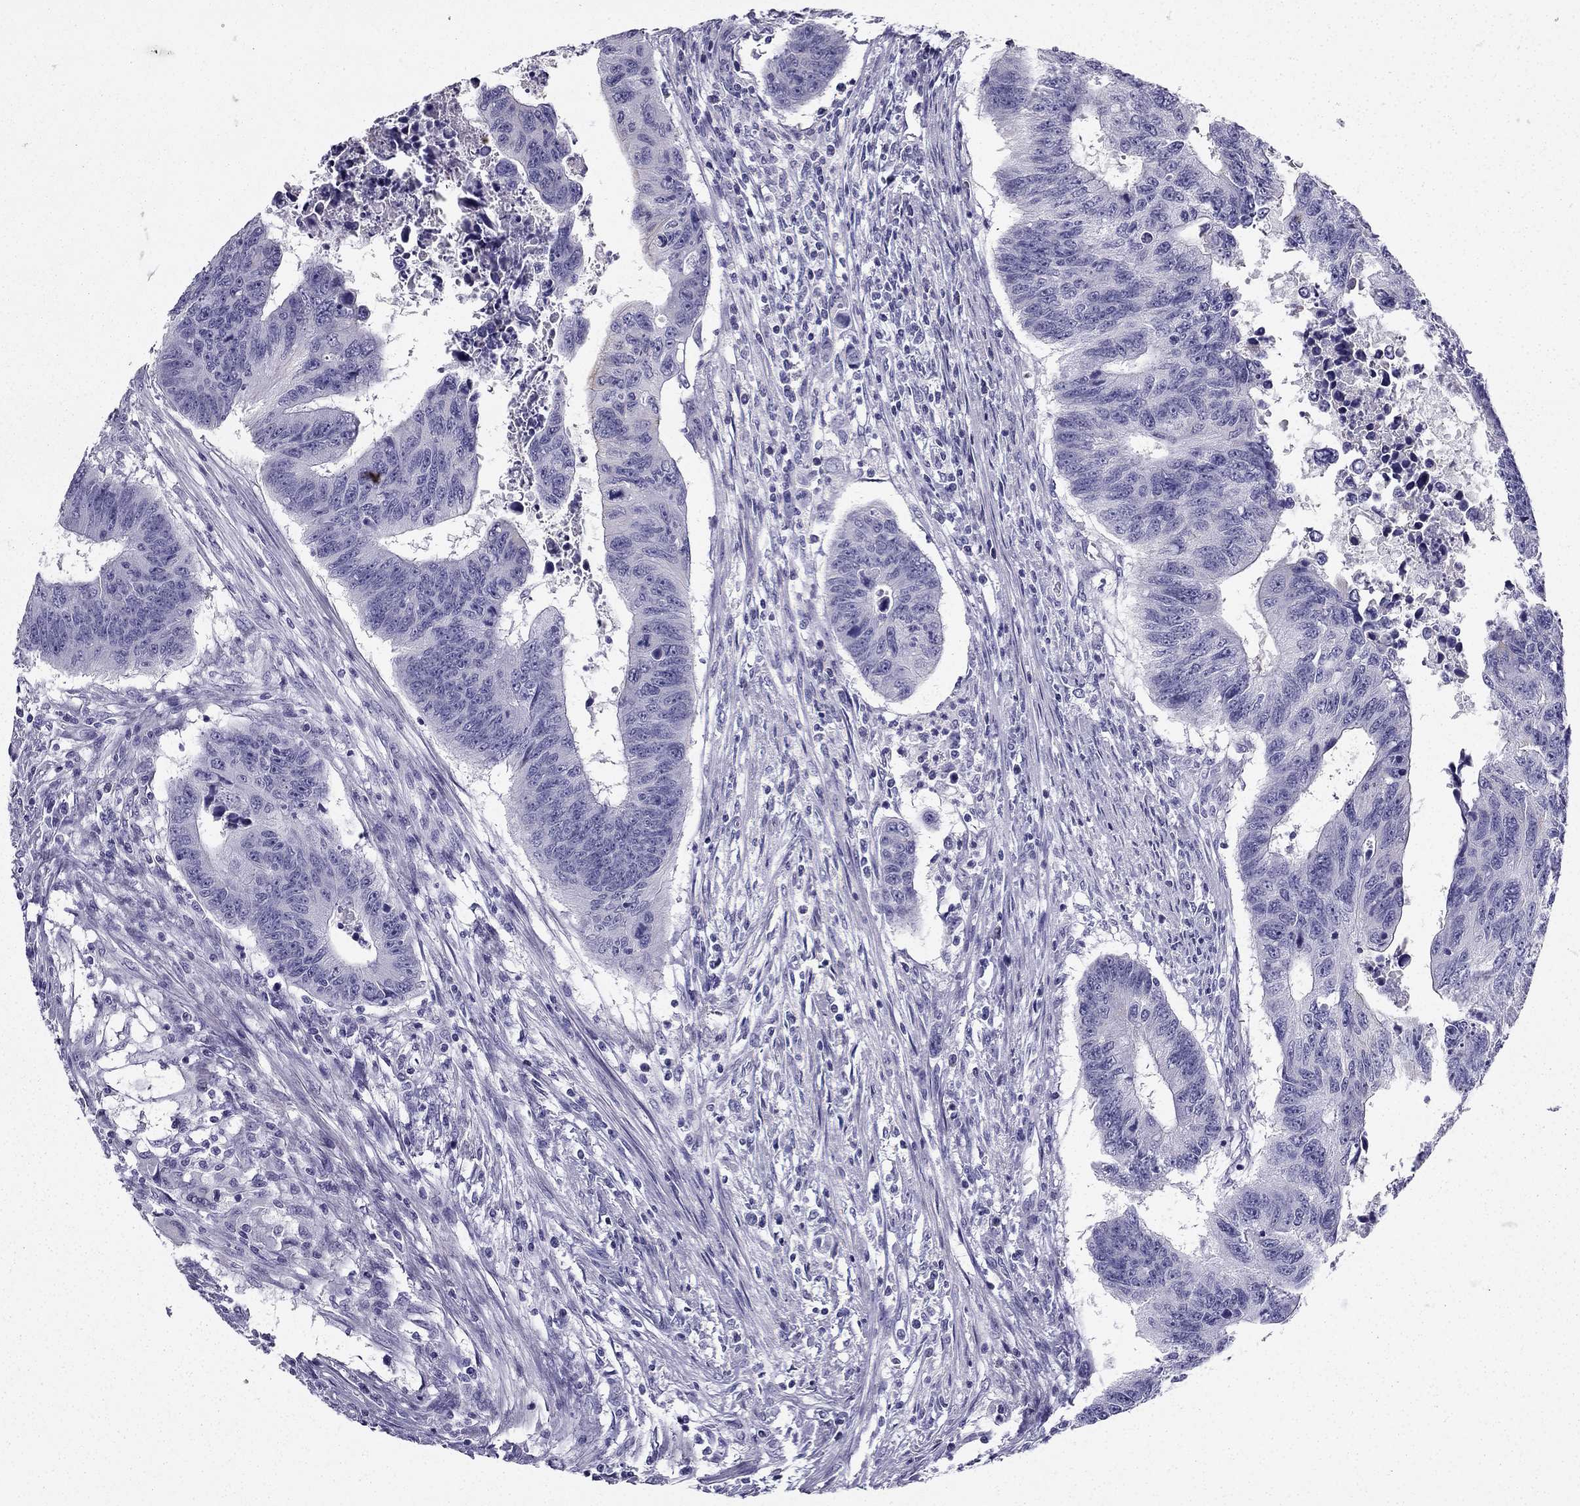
{"staining": {"intensity": "negative", "quantity": "none", "location": "none"}, "tissue": "colorectal cancer", "cell_type": "Tumor cells", "image_type": "cancer", "snomed": [{"axis": "morphology", "description": "Adenocarcinoma, NOS"}, {"axis": "topography", "description": "Rectum"}], "caption": "A high-resolution histopathology image shows IHC staining of colorectal cancer, which reveals no significant staining in tumor cells. (Brightfield microscopy of DAB (3,3'-diaminobenzidine) immunohistochemistry (IHC) at high magnification).", "gene": "TFF3", "patient": {"sex": "female", "age": 85}}